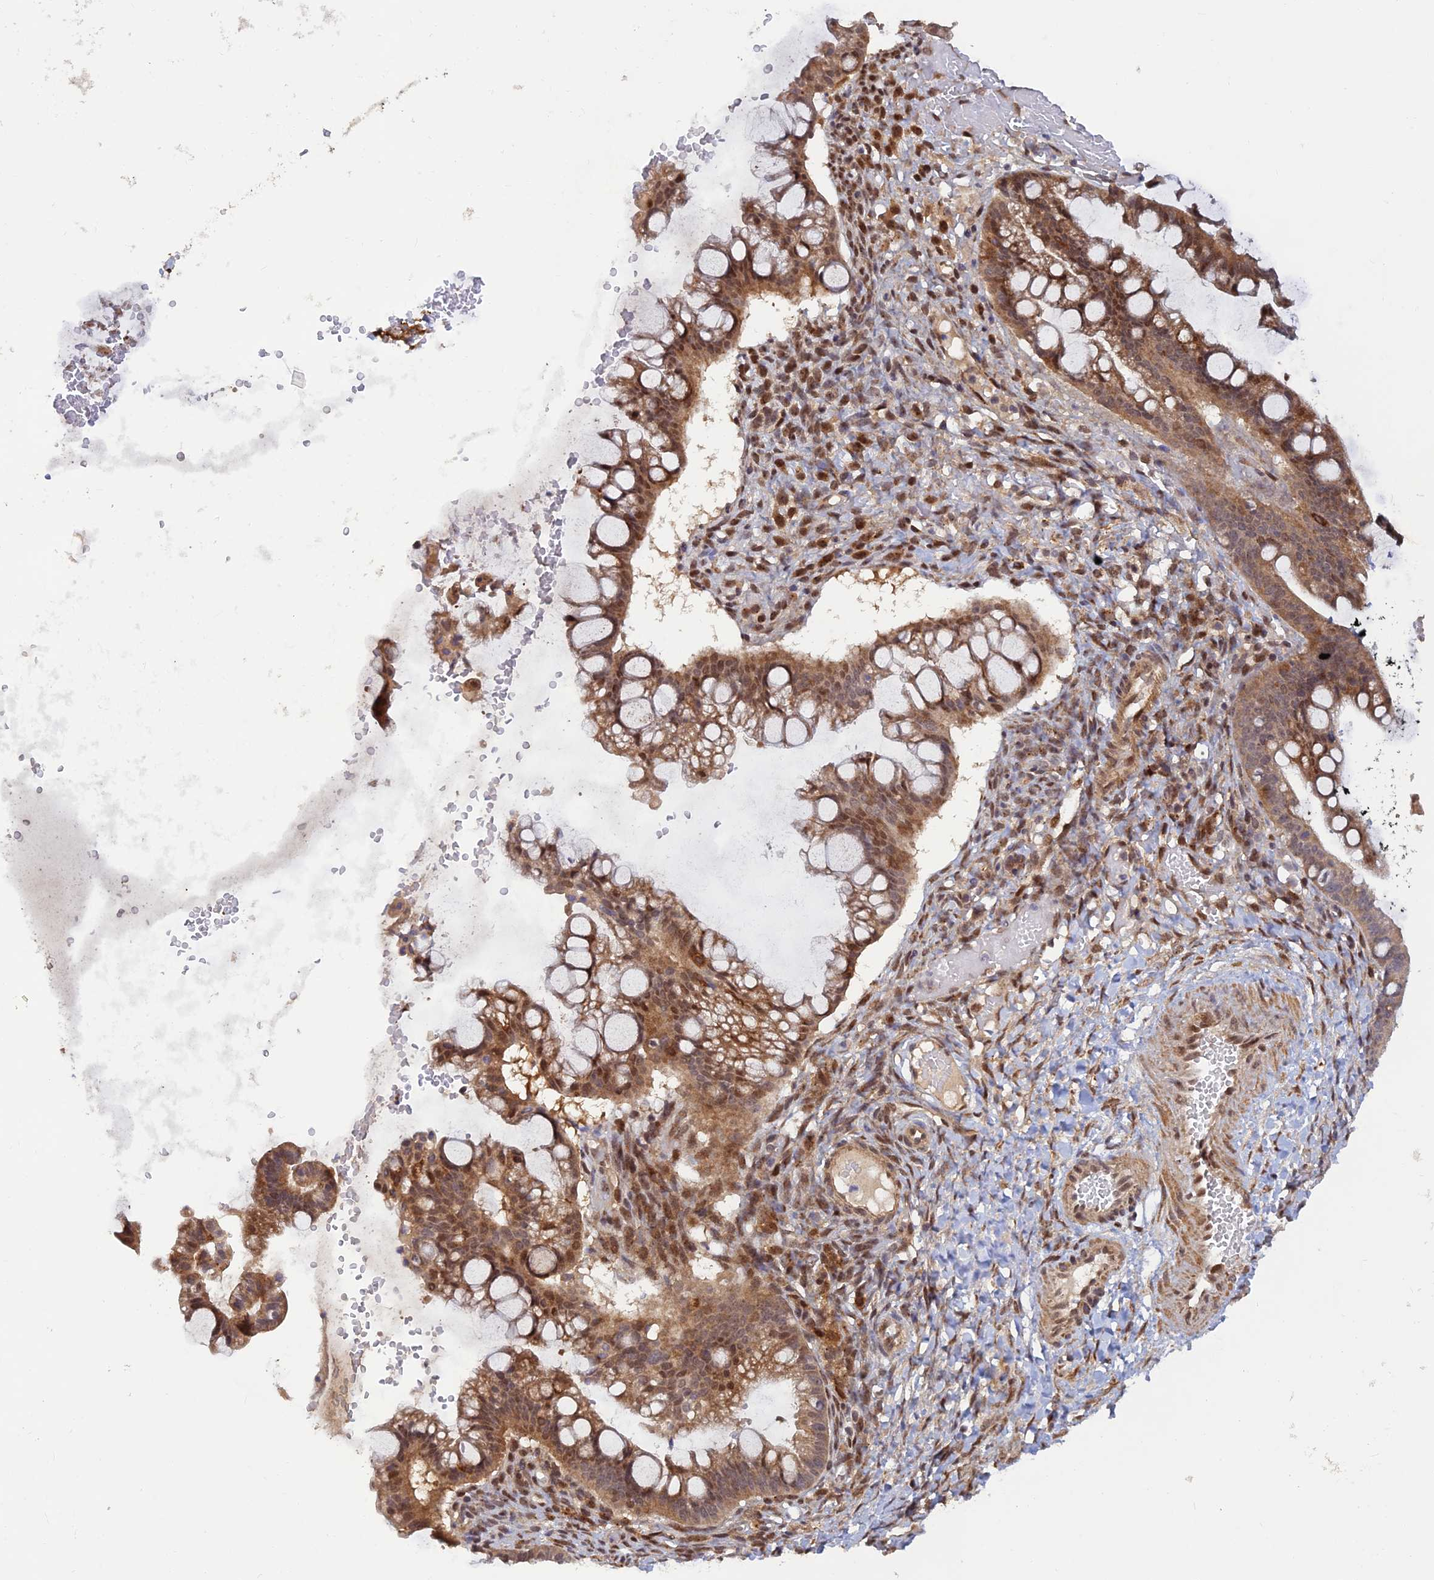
{"staining": {"intensity": "moderate", "quantity": ">75%", "location": "cytoplasmic/membranous,nuclear"}, "tissue": "ovarian cancer", "cell_type": "Tumor cells", "image_type": "cancer", "snomed": [{"axis": "morphology", "description": "Cystadenocarcinoma, mucinous, NOS"}, {"axis": "topography", "description": "Ovary"}], "caption": "Ovarian mucinous cystadenocarcinoma stained with DAB immunohistochemistry reveals medium levels of moderate cytoplasmic/membranous and nuclear staining in approximately >75% of tumor cells.", "gene": "ZNF565", "patient": {"sex": "female", "age": 73}}